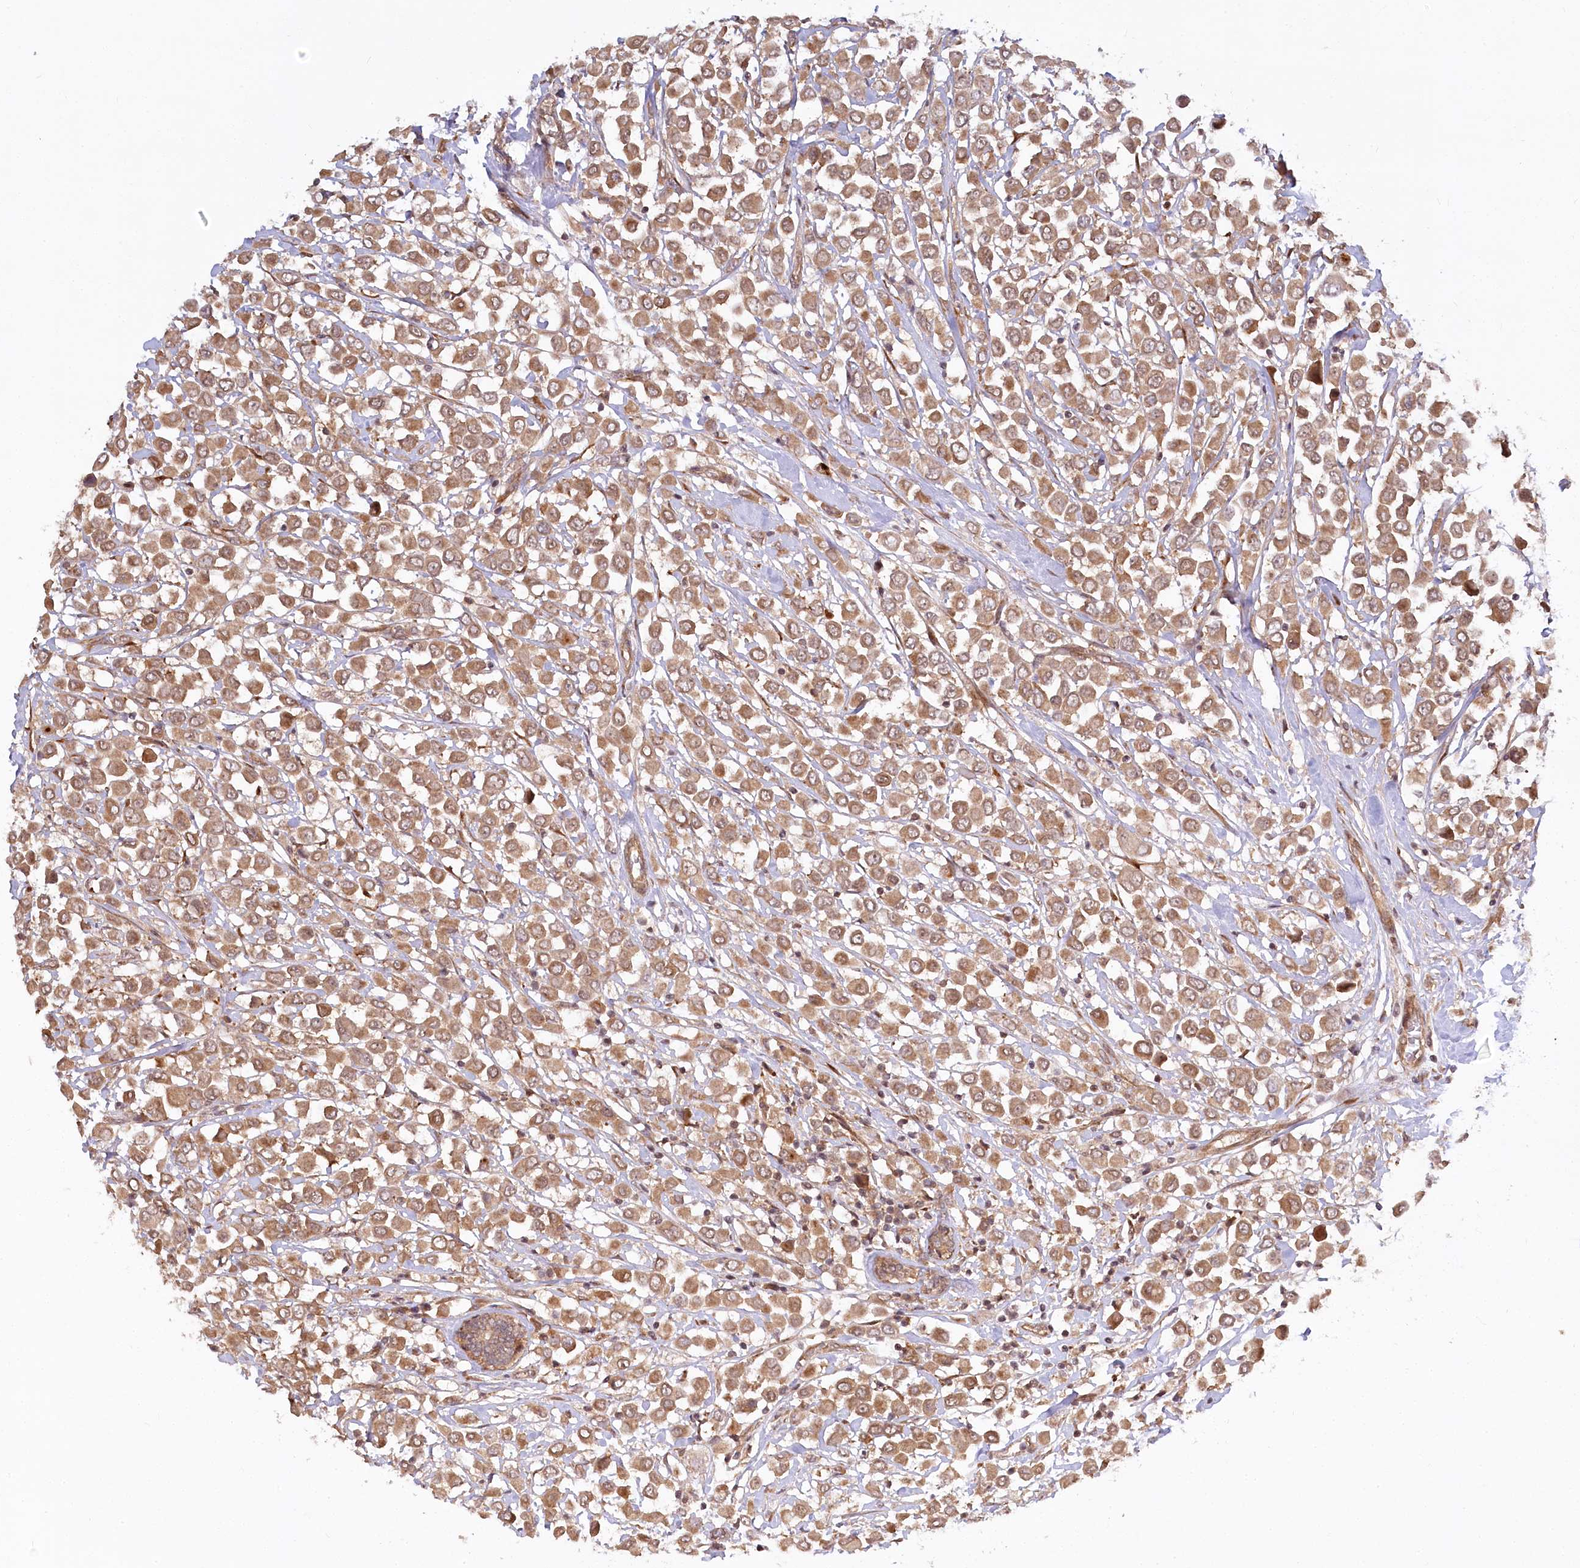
{"staining": {"intensity": "moderate", "quantity": ">75%", "location": "cytoplasmic/membranous"}, "tissue": "breast cancer", "cell_type": "Tumor cells", "image_type": "cancer", "snomed": [{"axis": "morphology", "description": "Duct carcinoma"}, {"axis": "topography", "description": "Breast"}], "caption": "Moderate cytoplasmic/membranous expression is present in approximately >75% of tumor cells in invasive ductal carcinoma (breast). (DAB (3,3'-diaminobenzidine) IHC, brown staining for protein, blue staining for nuclei).", "gene": "CEP70", "patient": {"sex": "female", "age": 61}}